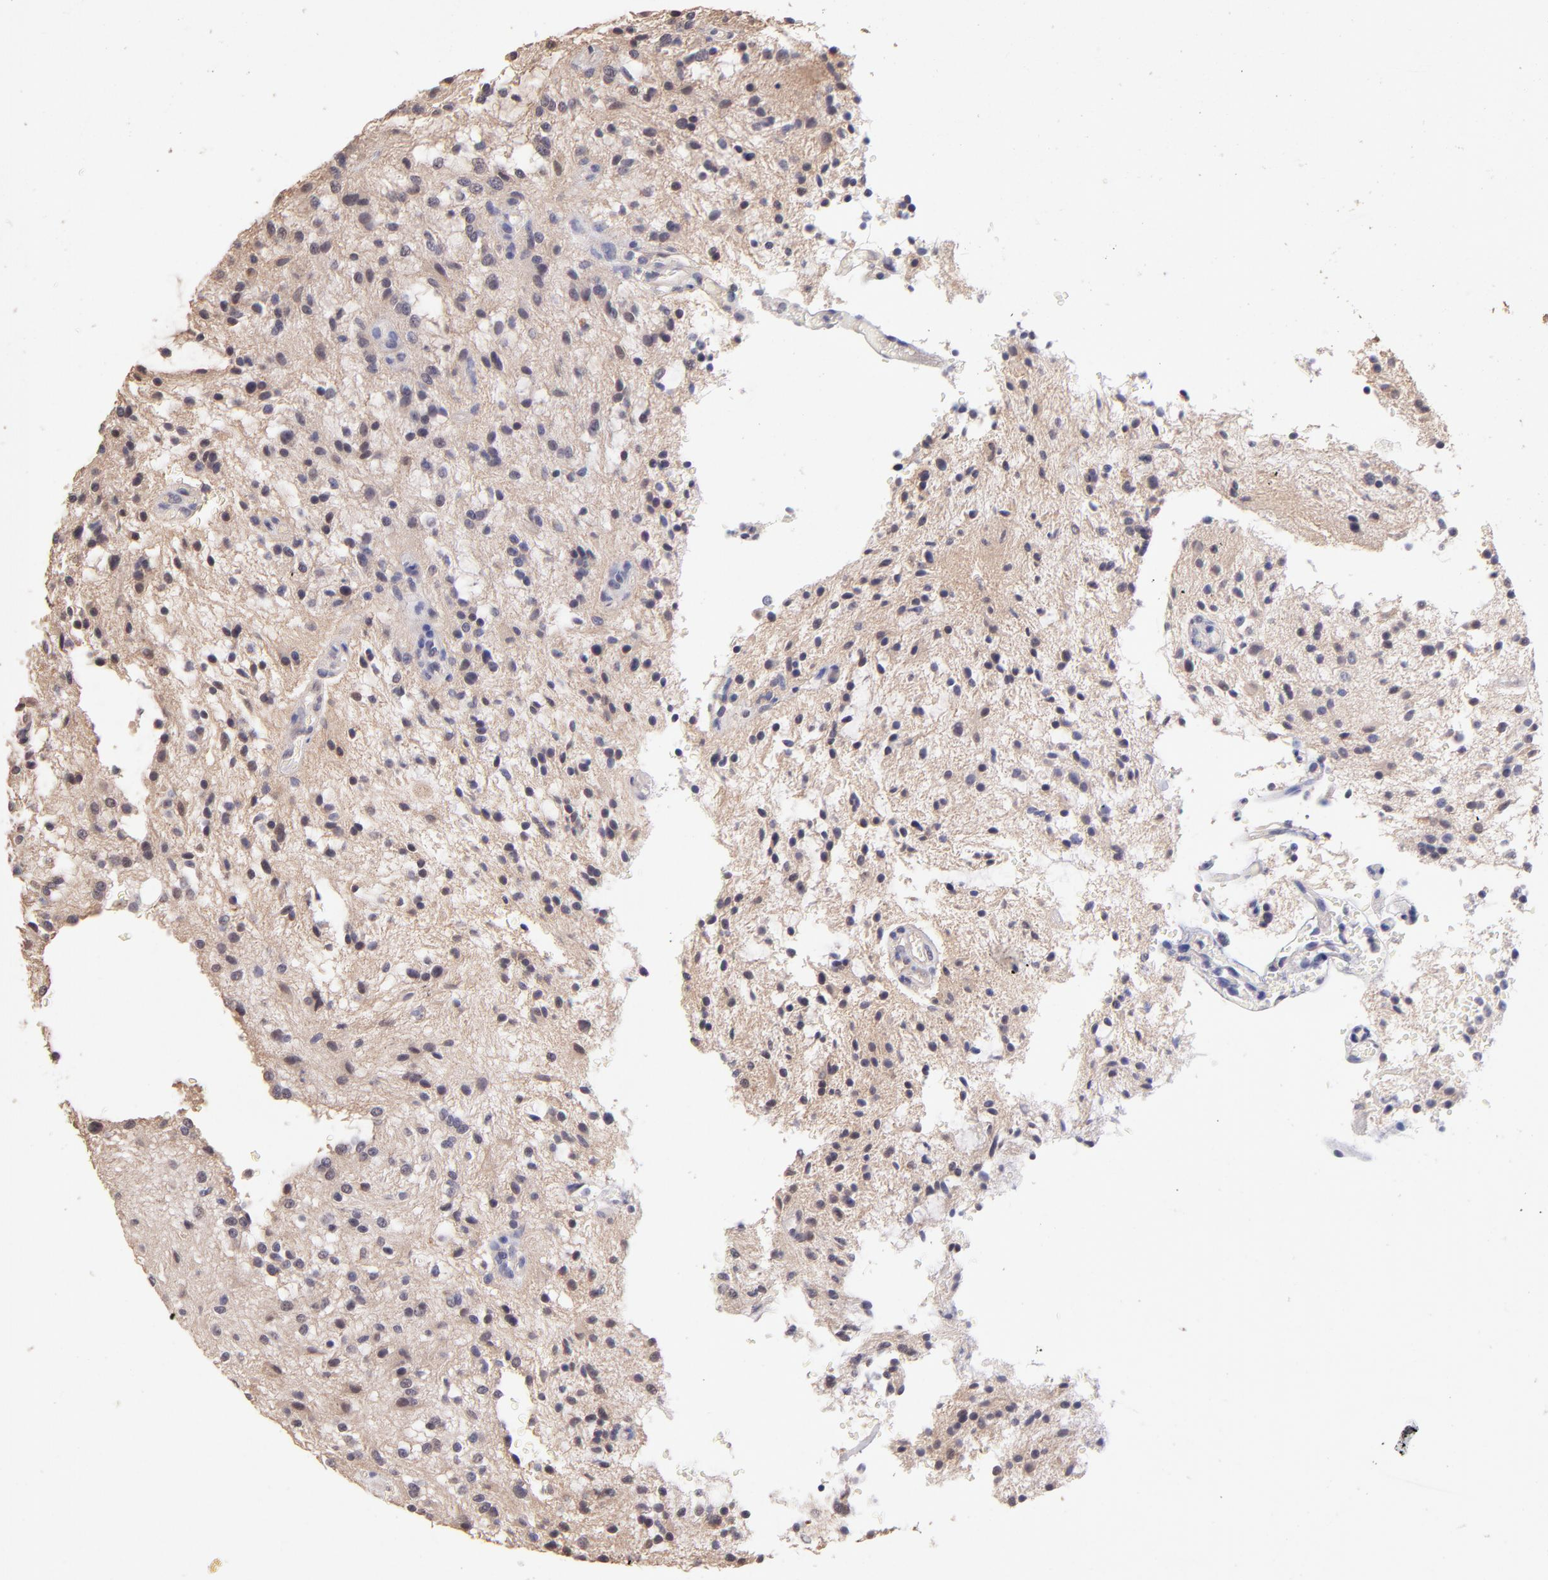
{"staining": {"intensity": "weak", "quantity": "25%-75%", "location": "nuclear"}, "tissue": "glioma", "cell_type": "Tumor cells", "image_type": "cancer", "snomed": [{"axis": "morphology", "description": "Glioma, malignant, NOS"}, {"axis": "topography", "description": "Cerebellum"}], "caption": "Brown immunohistochemical staining in glioma (malignant) exhibits weak nuclear staining in approximately 25%-75% of tumor cells.", "gene": "RNASEL", "patient": {"sex": "female", "age": 10}}